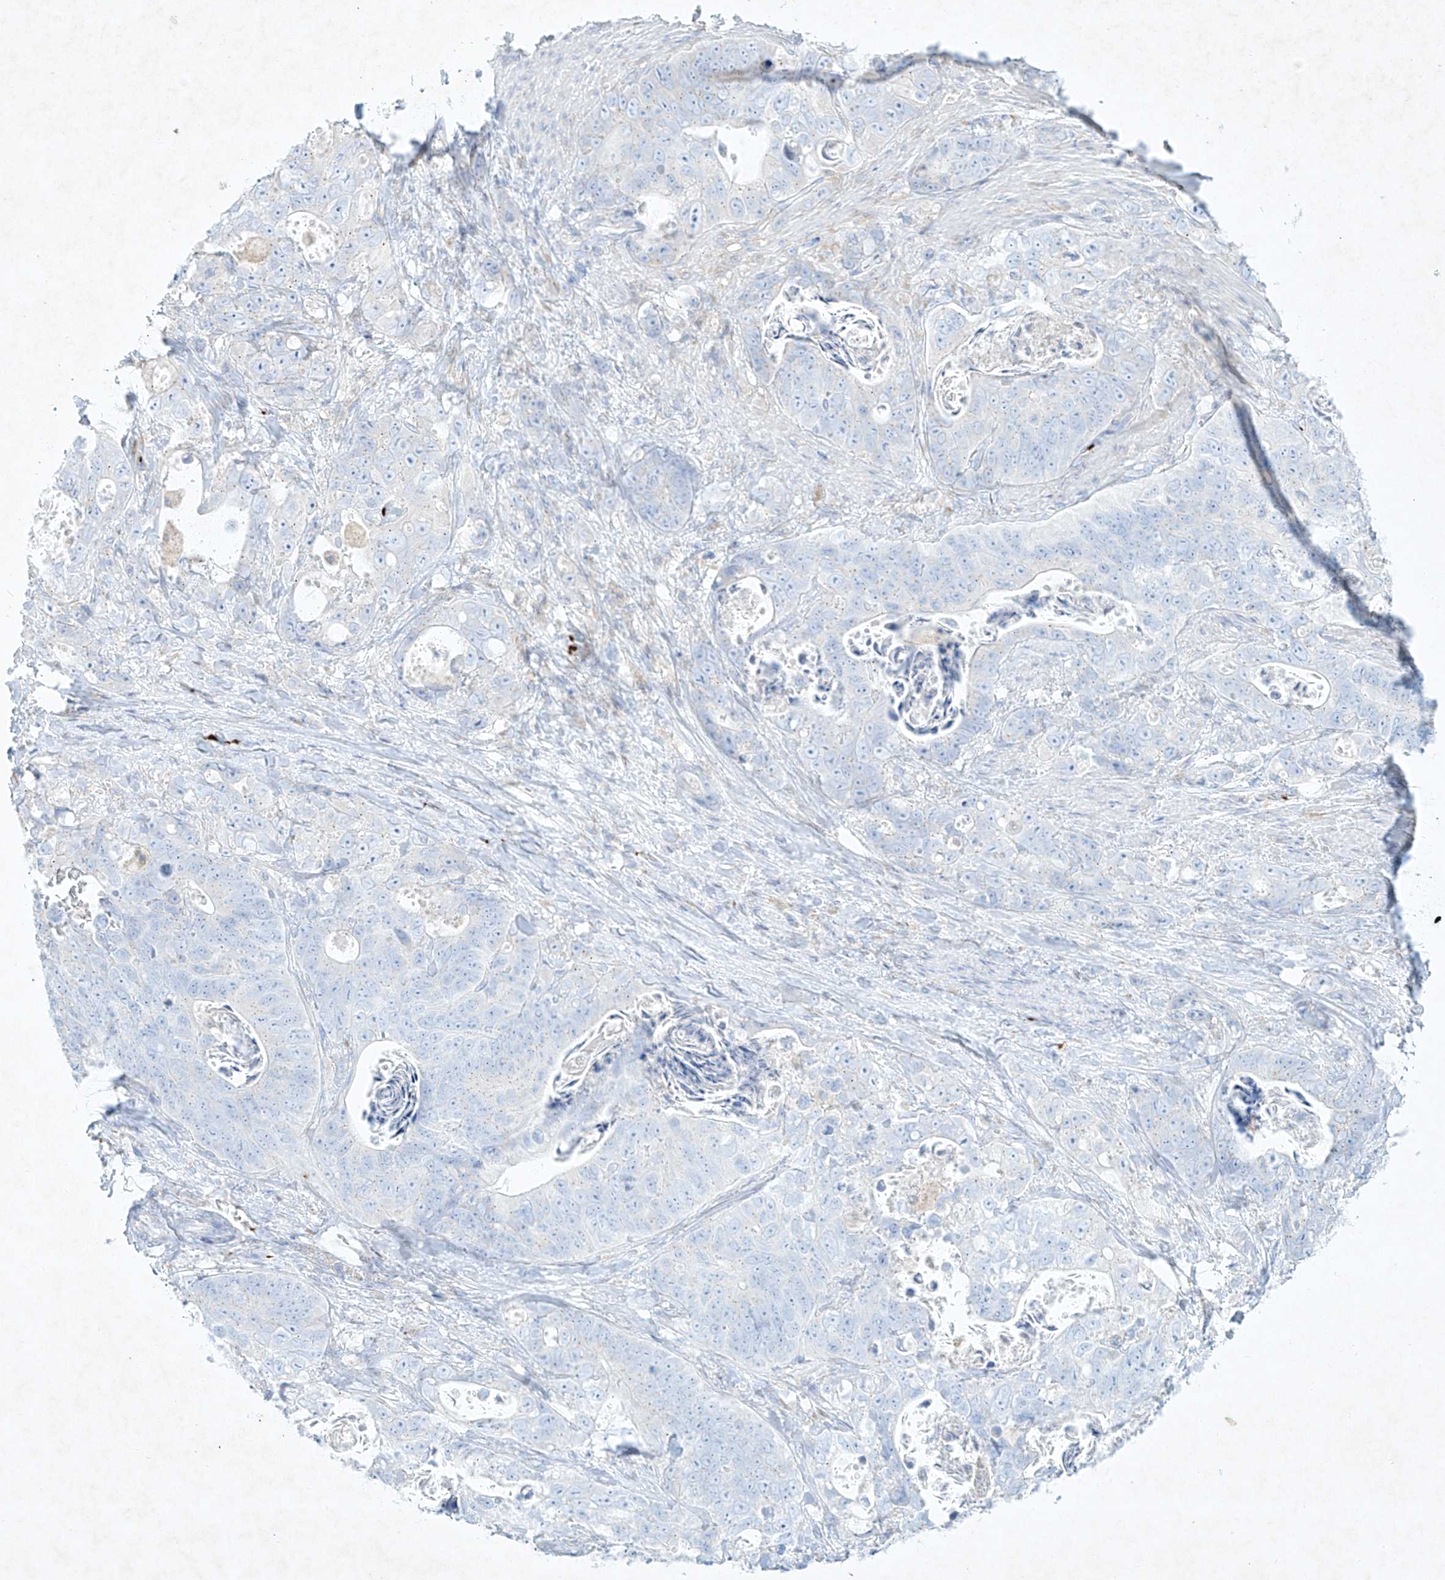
{"staining": {"intensity": "negative", "quantity": "none", "location": "none"}, "tissue": "stomach cancer", "cell_type": "Tumor cells", "image_type": "cancer", "snomed": [{"axis": "morphology", "description": "Normal tissue, NOS"}, {"axis": "morphology", "description": "Adenocarcinoma, NOS"}, {"axis": "topography", "description": "Stomach"}], "caption": "Tumor cells show no significant protein expression in stomach cancer (adenocarcinoma). (Stains: DAB immunohistochemistry with hematoxylin counter stain, Microscopy: brightfield microscopy at high magnification).", "gene": "PLEK", "patient": {"sex": "female", "age": 89}}